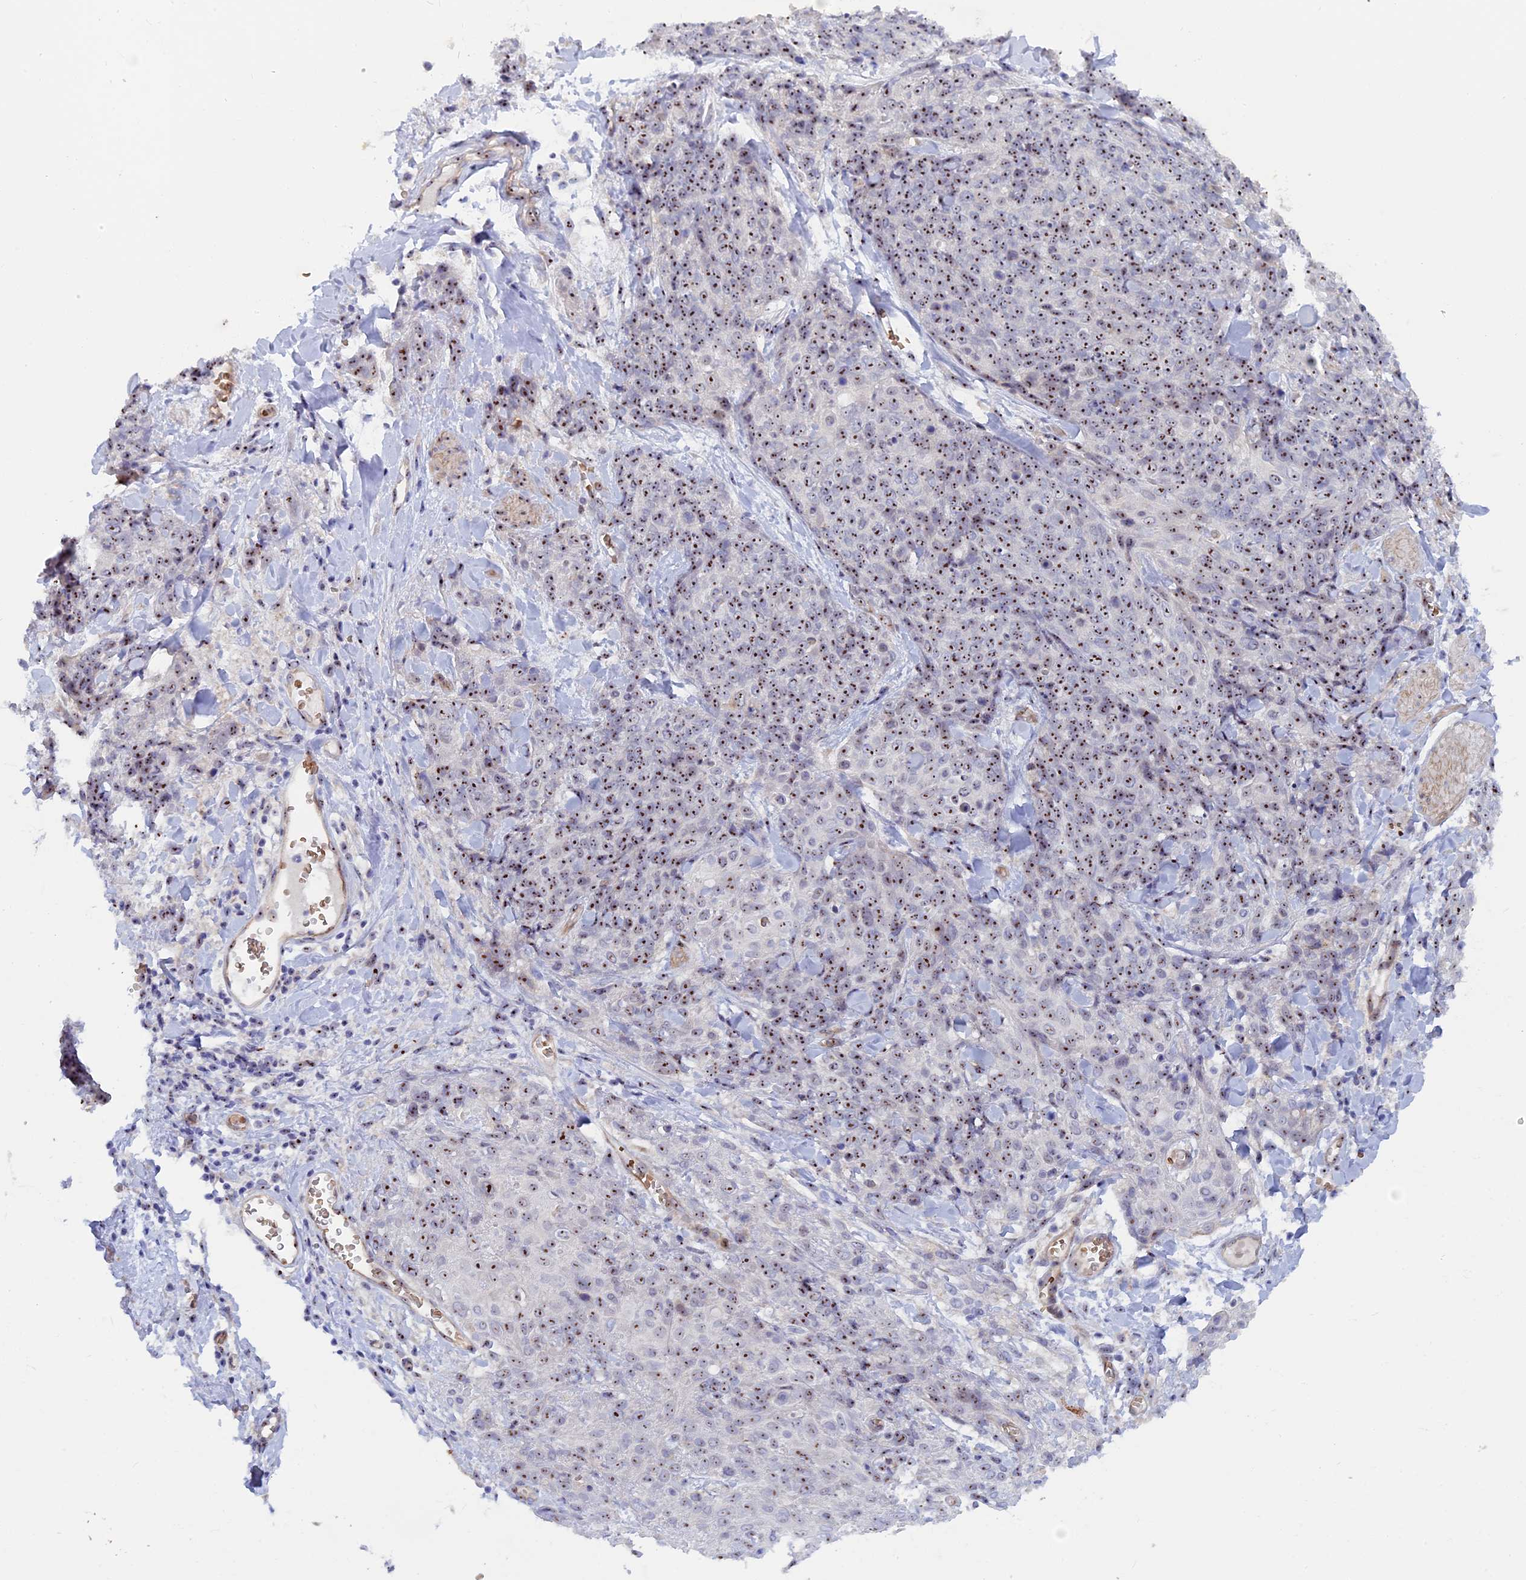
{"staining": {"intensity": "strong", "quantity": ">75%", "location": "nuclear"}, "tissue": "skin cancer", "cell_type": "Tumor cells", "image_type": "cancer", "snomed": [{"axis": "morphology", "description": "Squamous cell carcinoma, NOS"}, {"axis": "topography", "description": "Skin"}, {"axis": "topography", "description": "Vulva"}], "caption": "Brown immunohistochemical staining in human skin cancer (squamous cell carcinoma) demonstrates strong nuclear staining in approximately >75% of tumor cells.", "gene": "DBNDD1", "patient": {"sex": "female", "age": 85}}